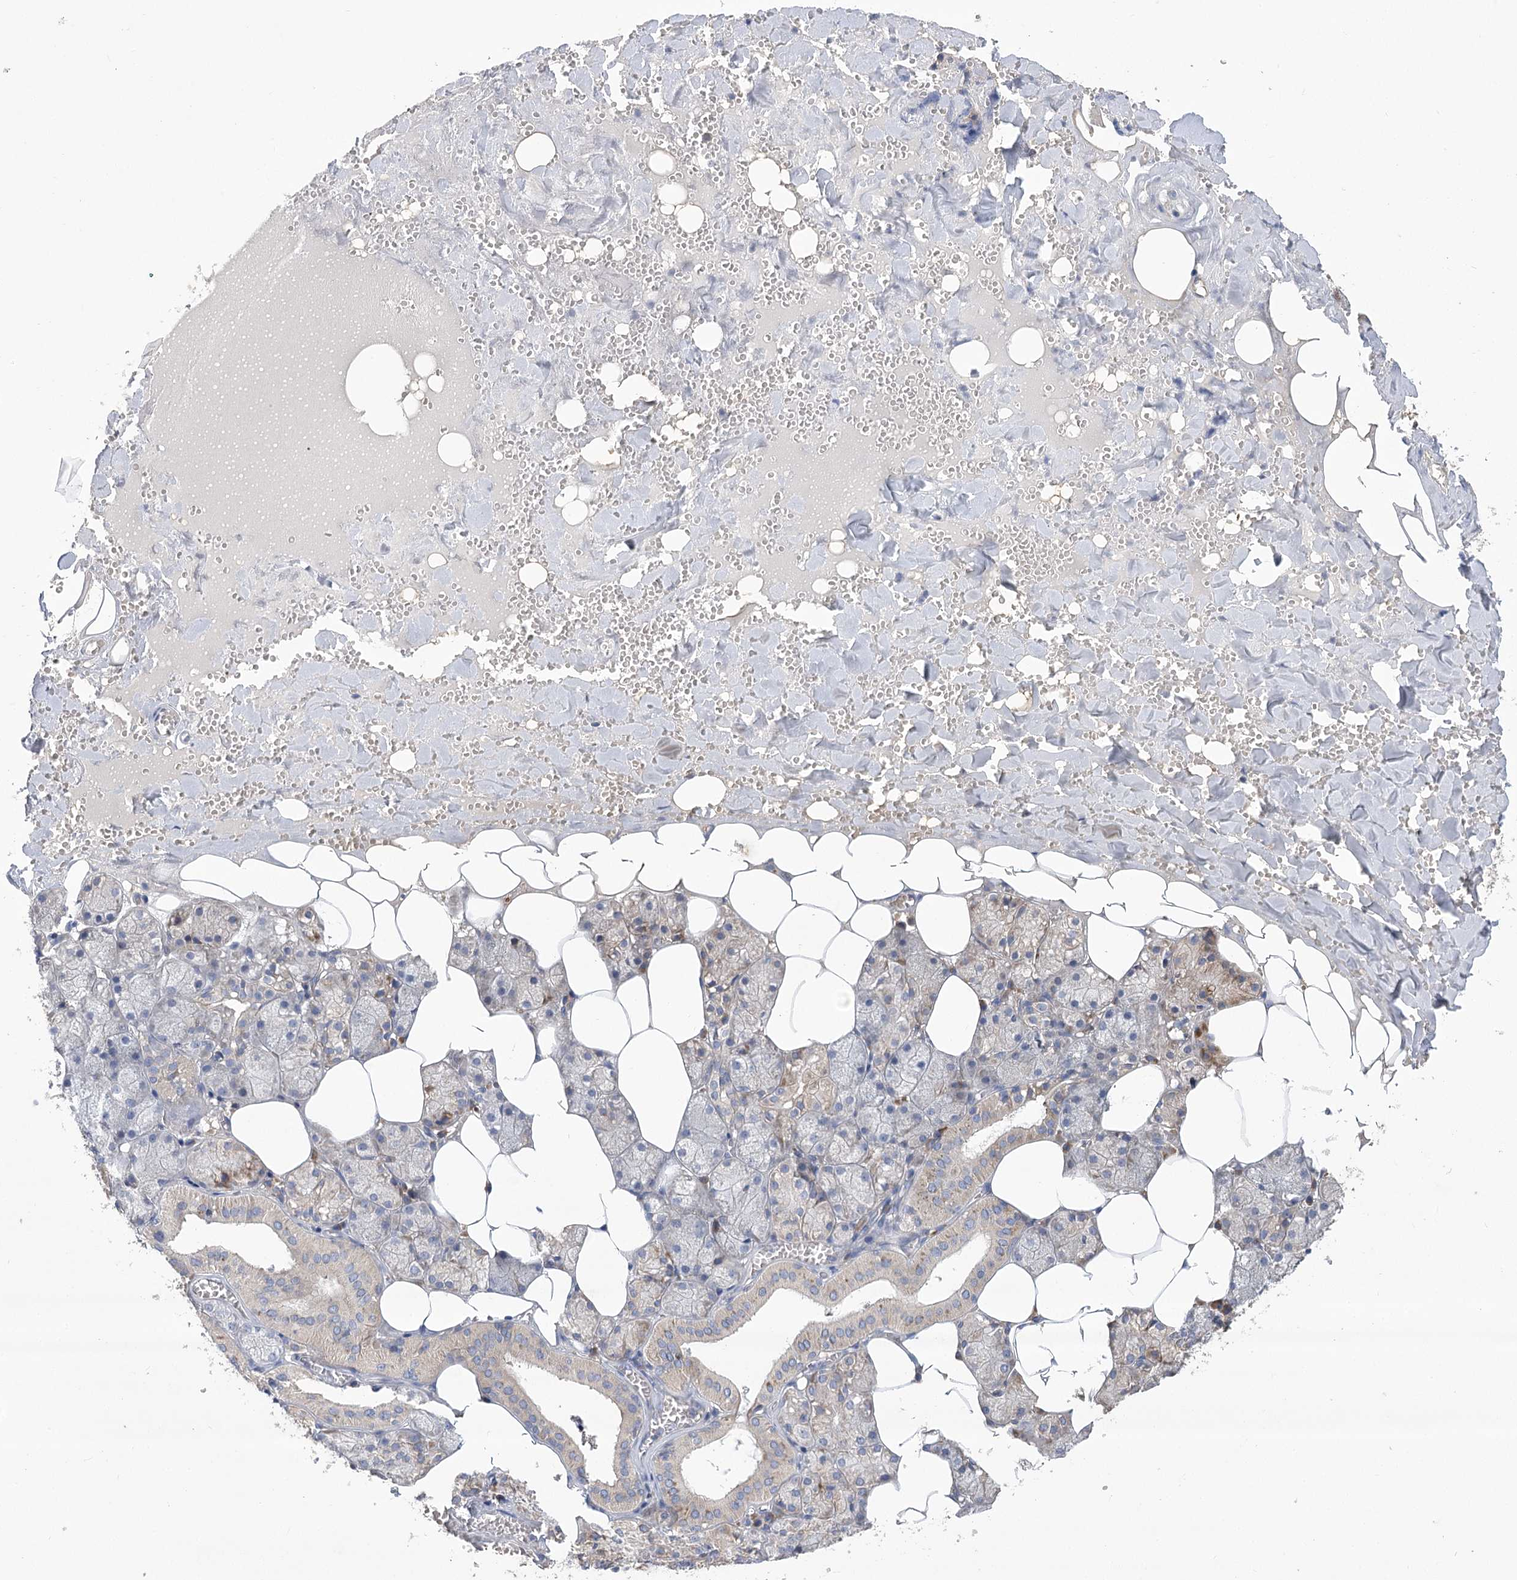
{"staining": {"intensity": "moderate", "quantity": "<25%", "location": "cytoplasmic/membranous"}, "tissue": "salivary gland", "cell_type": "Glandular cells", "image_type": "normal", "snomed": [{"axis": "morphology", "description": "Normal tissue, NOS"}, {"axis": "topography", "description": "Salivary gland"}], "caption": "Immunohistochemistry (IHC) staining of normal salivary gland, which demonstrates low levels of moderate cytoplasmic/membranous expression in approximately <25% of glandular cells indicating moderate cytoplasmic/membranous protein expression. The staining was performed using DAB (brown) for protein detection and nuclei were counterstained in hematoxylin (blue).", "gene": "PBLD", "patient": {"sex": "male", "age": 62}}